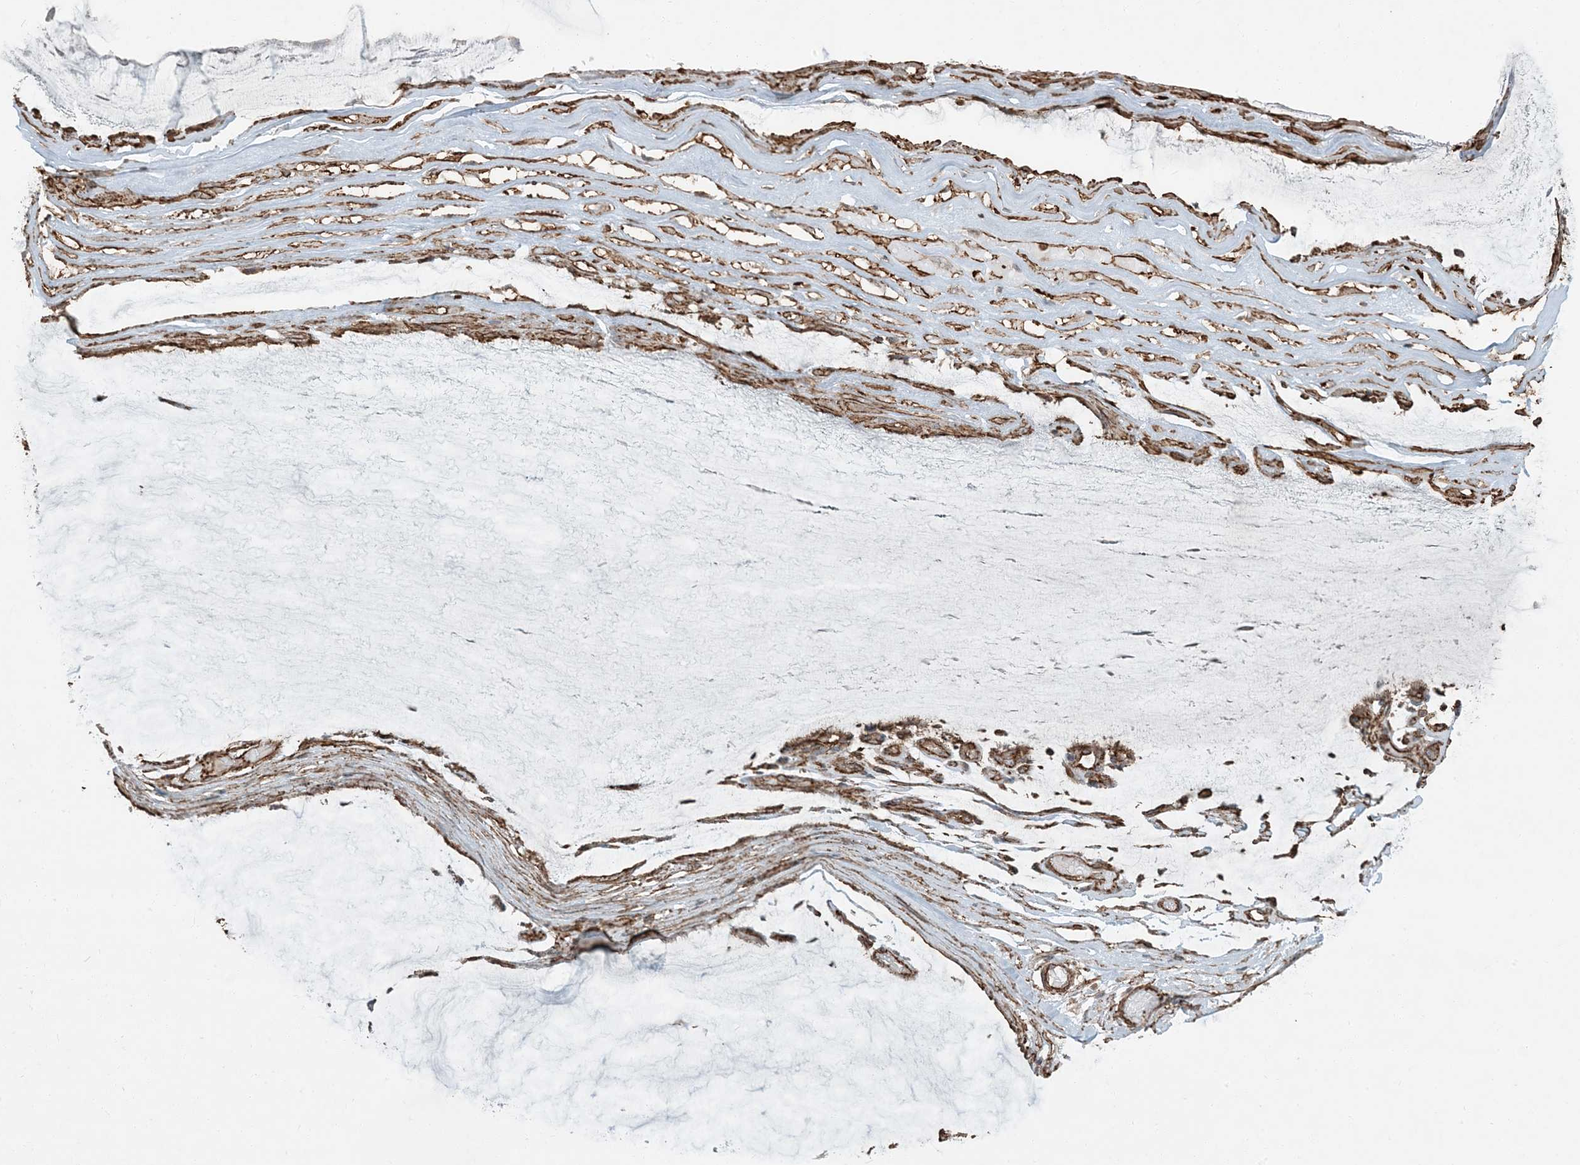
{"staining": {"intensity": "moderate", "quantity": ">75%", "location": "cytoplasmic/membranous"}, "tissue": "ovarian cancer", "cell_type": "Tumor cells", "image_type": "cancer", "snomed": [{"axis": "morphology", "description": "Cystadenocarcinoma, mucinous, NOS"}, {"axis": "topography", "description": "Ovary"}], "caption": "The immunohistochemical stain labels moderate cytoplasmic/membranous staining in tumor cells of mucinous cystadenocarcinoma (ovarian) tissue.", "gene": "APOBEC3C", "patient": {"sex": "female", "age": 39}}